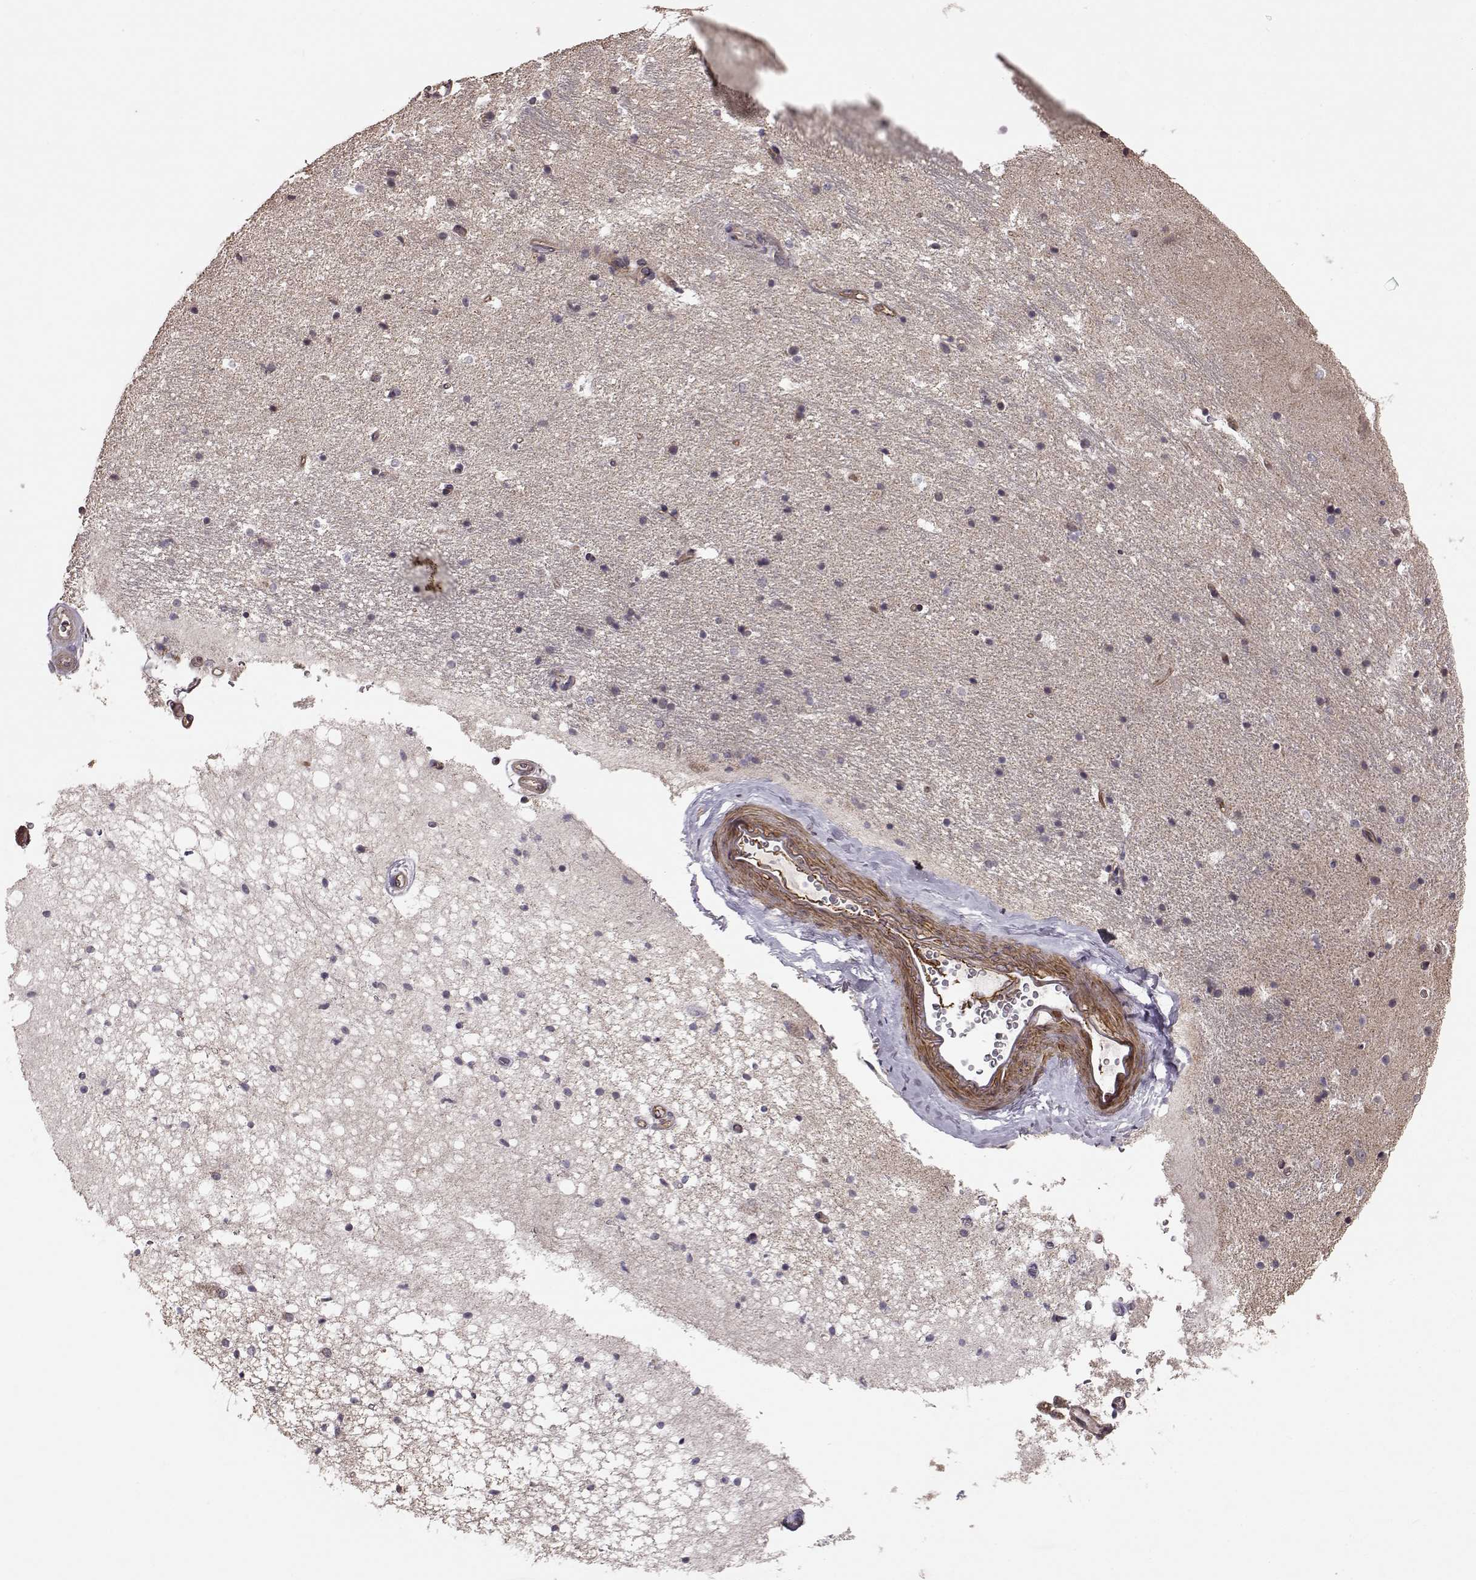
{"staining": {"intensity": "negative", "quantity": "none", "location": "none"}, "tissue": "hippocampus", "cell_type": "Glial cells", "image_type": "normal", "snomed": [{"axis": "morphology", "description": "Normal tissue, NOS"}, {"axis": "topography", "description": "Hippocampus"}], "caption": "The histopathology image displays no significant positivity in glial cells of hippocampus.", "gene": "BACH2", "patient": {"sex": "male", "age": 44}}